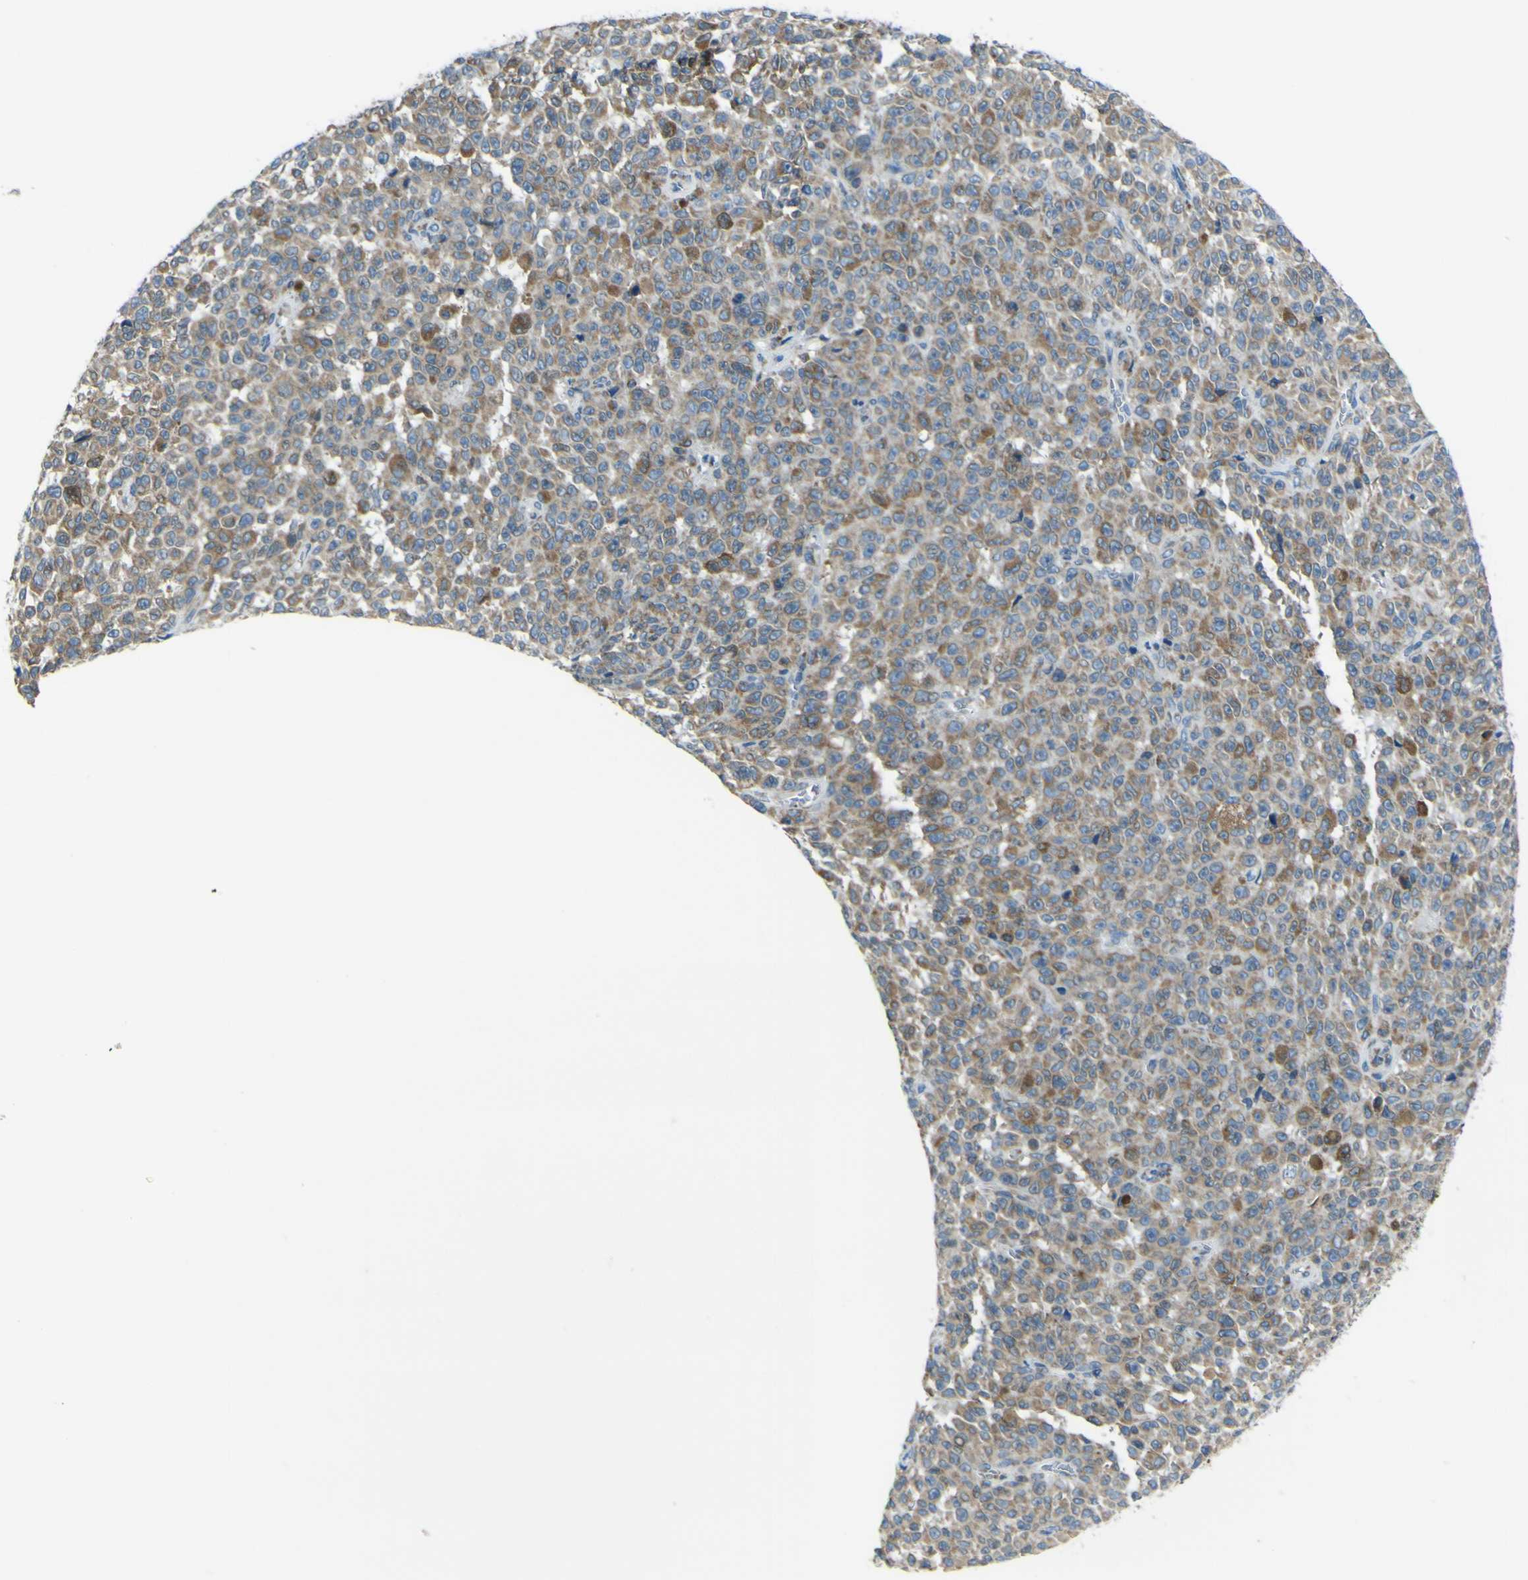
{"staining": {"intensity": "moderate", "quantity": ">75%", "location": "cytoplasmic/membranous"}, "tissue": "melanoma", "cell_type": "Tumor cells", "image_type": "cancer", "snomed": [{"axis": "morphology", "description": "Malignant melanoma, NOS"}, {"axis": "topography", "description": "Skin"}], "caption": "Immunohistochemical staining of human melanoma demonstrates medium levels of moderate cytoplasmic/membranous positivity in approximately >75% of tumor cells. The protein of interest is shown in brown color, while the nuclei are stained blue.", "gene": "STIM1", "patient": {"sex": "female", "age": 82}}